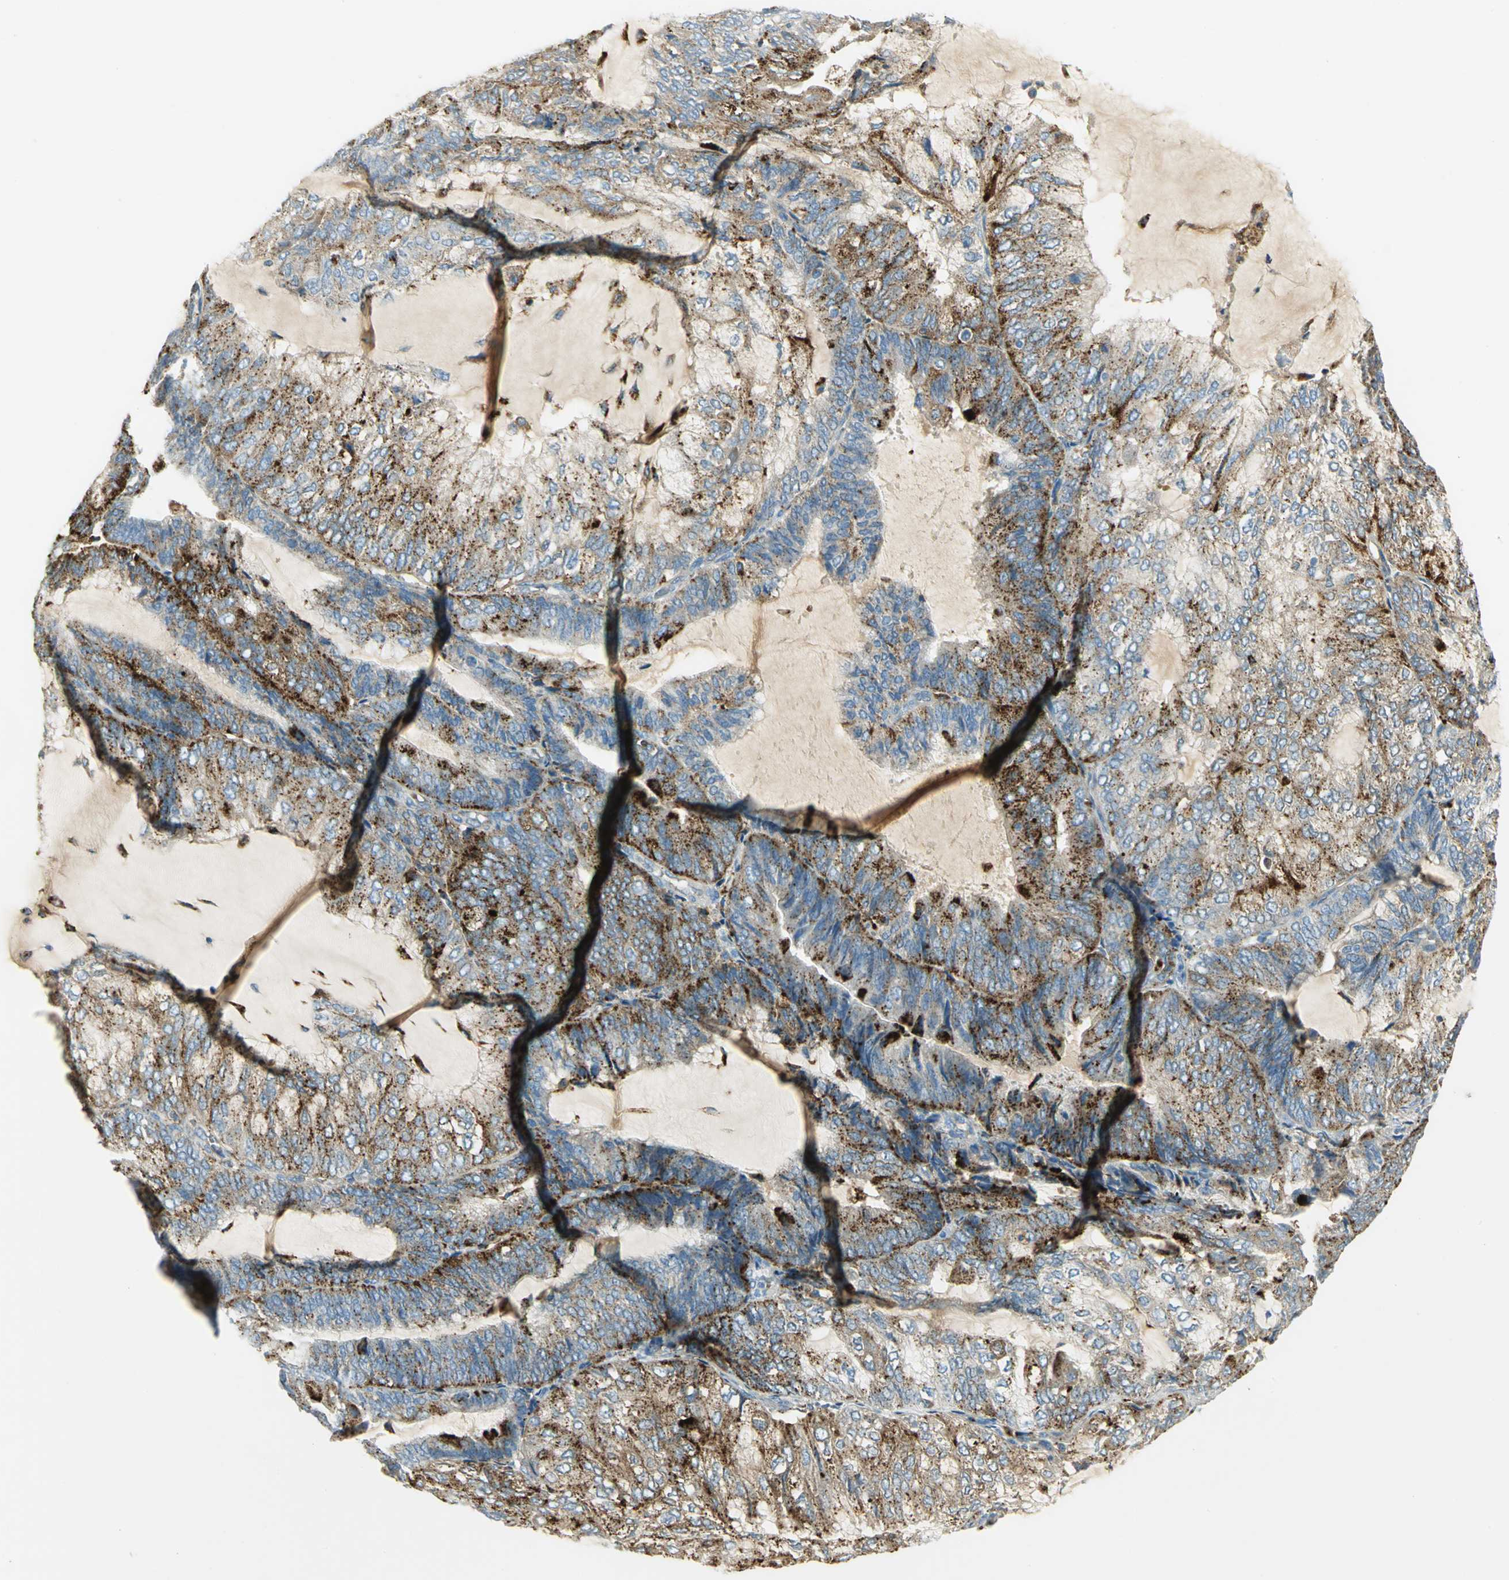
{"staining": {"intensity": "strong", "quantity": "25%-75%", "location": "cytoplasmic/membranous"}, "tissue": "endometrial cancer", "cell_type": "Tumor cells", "image_type": "cancer", "snomed": [{"axis": "morphology", "description": "Adenocarcinoma, NOS"}, {"axis": "topography", "description": "Endometrium"}], "caption": "Brown immunohistochemical staining in endometrial cancer reveals strong cytoplasmic/membranous expression in about 25%-75% of tumor cells. Using DAB (3,3'-diaminobenzidine) (brown) and hematoxylin (blue) stains, captured at high magnification using brightfield microscopy.", "gene": "ARSA", "patient": {"sex": "female", "age": 81}}